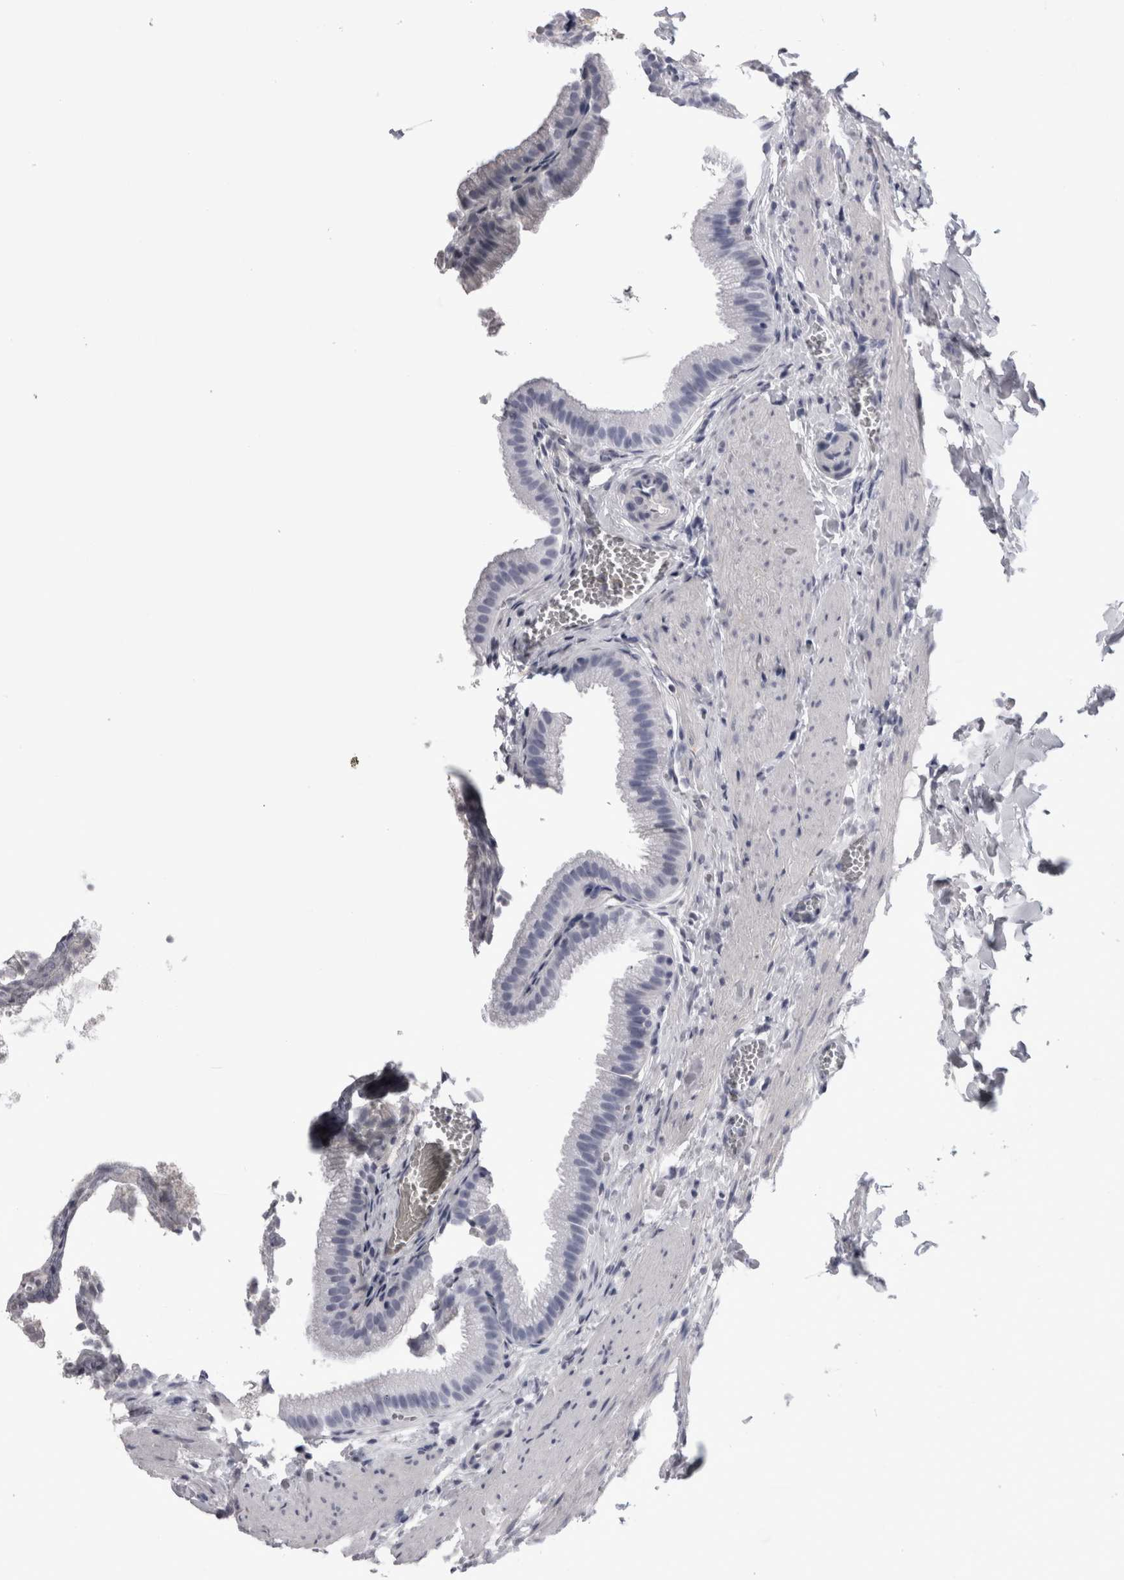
{"staining": {"intensity": "negative", "quantity": "none", "location": "none"}, "tissue": "gallbladder", "cell_type": "Glandular cells", "image_type": "normal", "snomed": [{"axis": "morphology", "description": "Normal tissue, NOS"}, {"axis": "topography", "description": "Gallbladder"}], "caption": "Immunohistochemistry of benign gallbladder demonstrates no expression in glandular cells.", "gene": "ACOT7", "patient": {"sex": "male", "age": 38}}